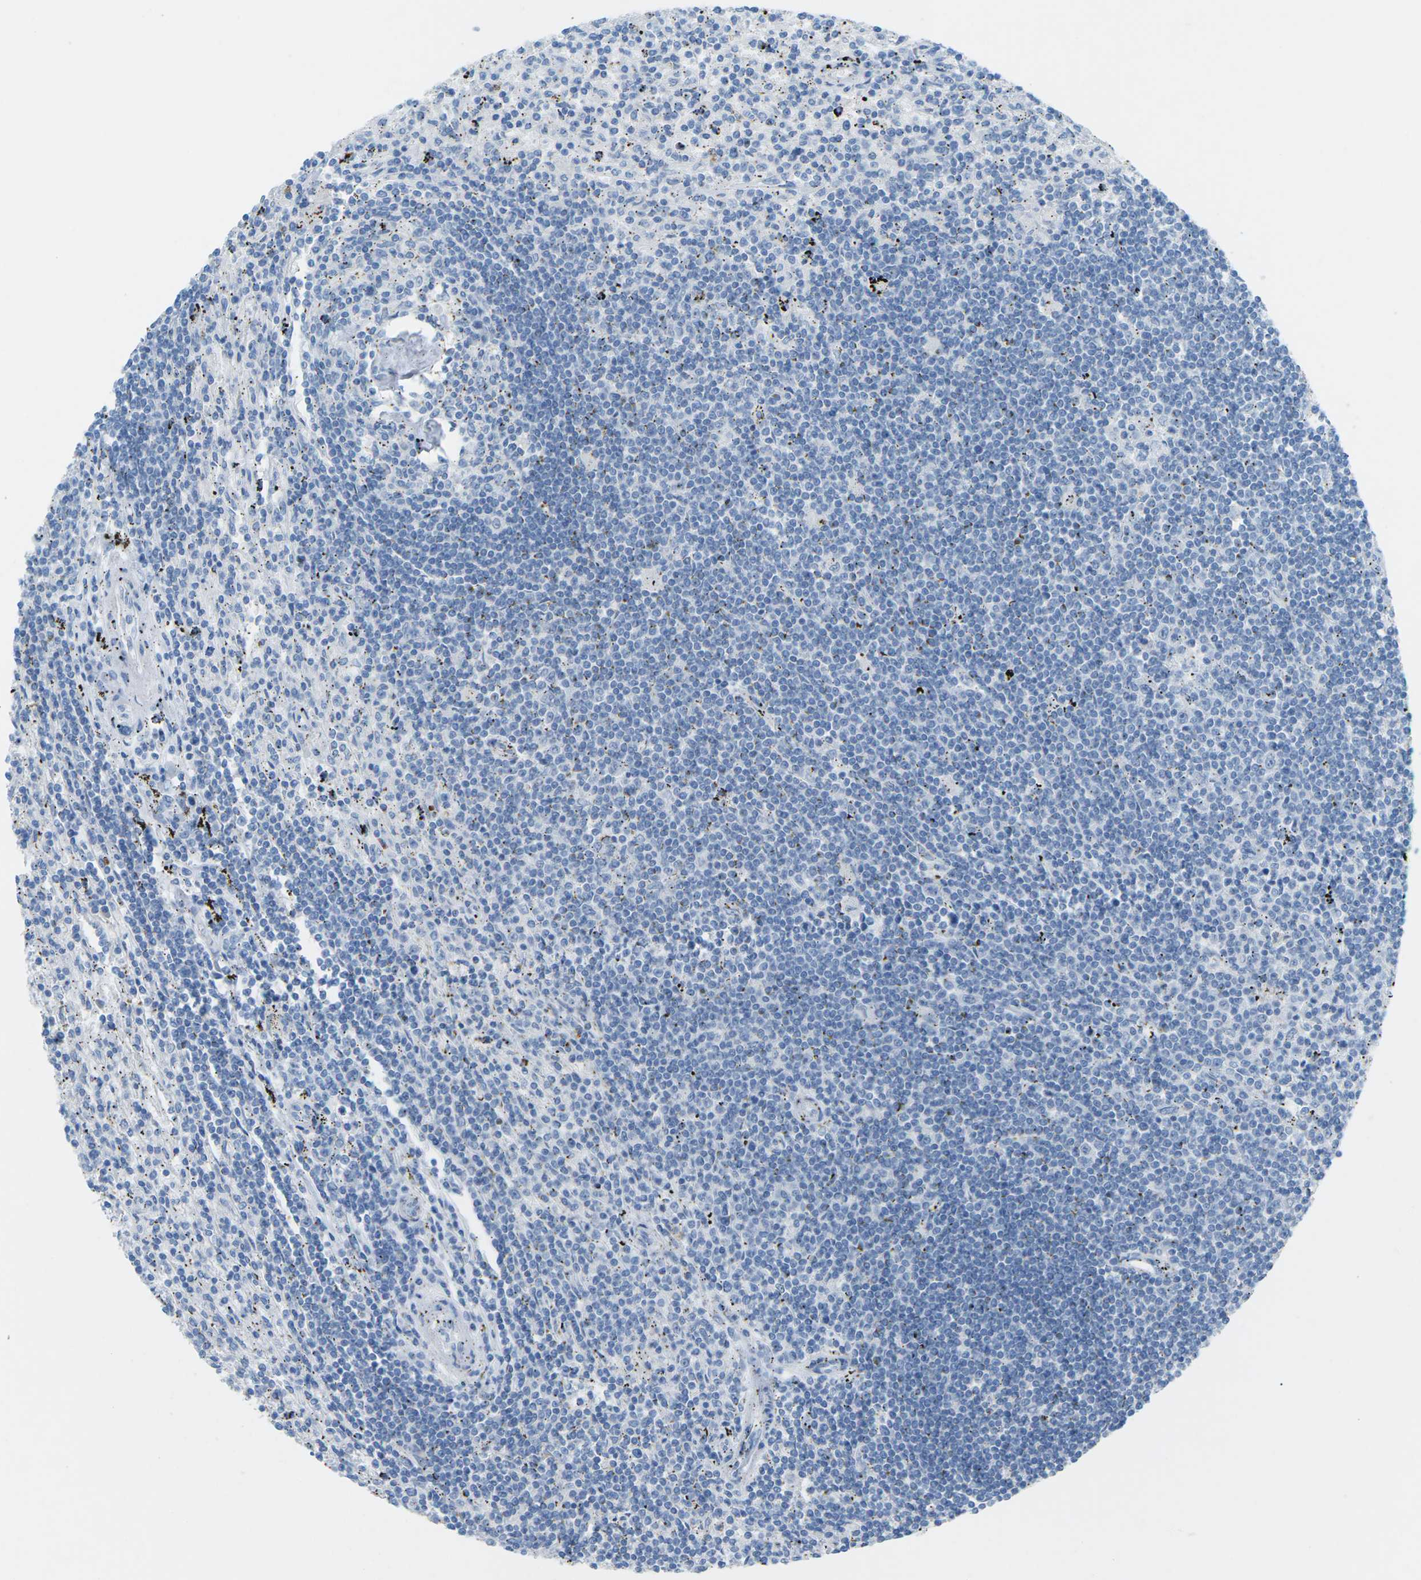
{"staining": {"intensity": "negative", "quantity": "none", "location": "none"}, "tissue": "lymphoma", "cell_type": "Tumor cells", "image_type": "cancer", "snomed": [{"axis": "morphology", "description": "Malignant lymphoma, non-Hodgkin's type, Low grade"}, {"axis": "topography", "description": "Spleen"}], "caption": "Lymphoma was stained to show a protein in brown. There is no significant staining in tumor cells. Nuclei are stained in blue.", "gene": "CDH16", "patient": {"sex": "male", "age": 76}}